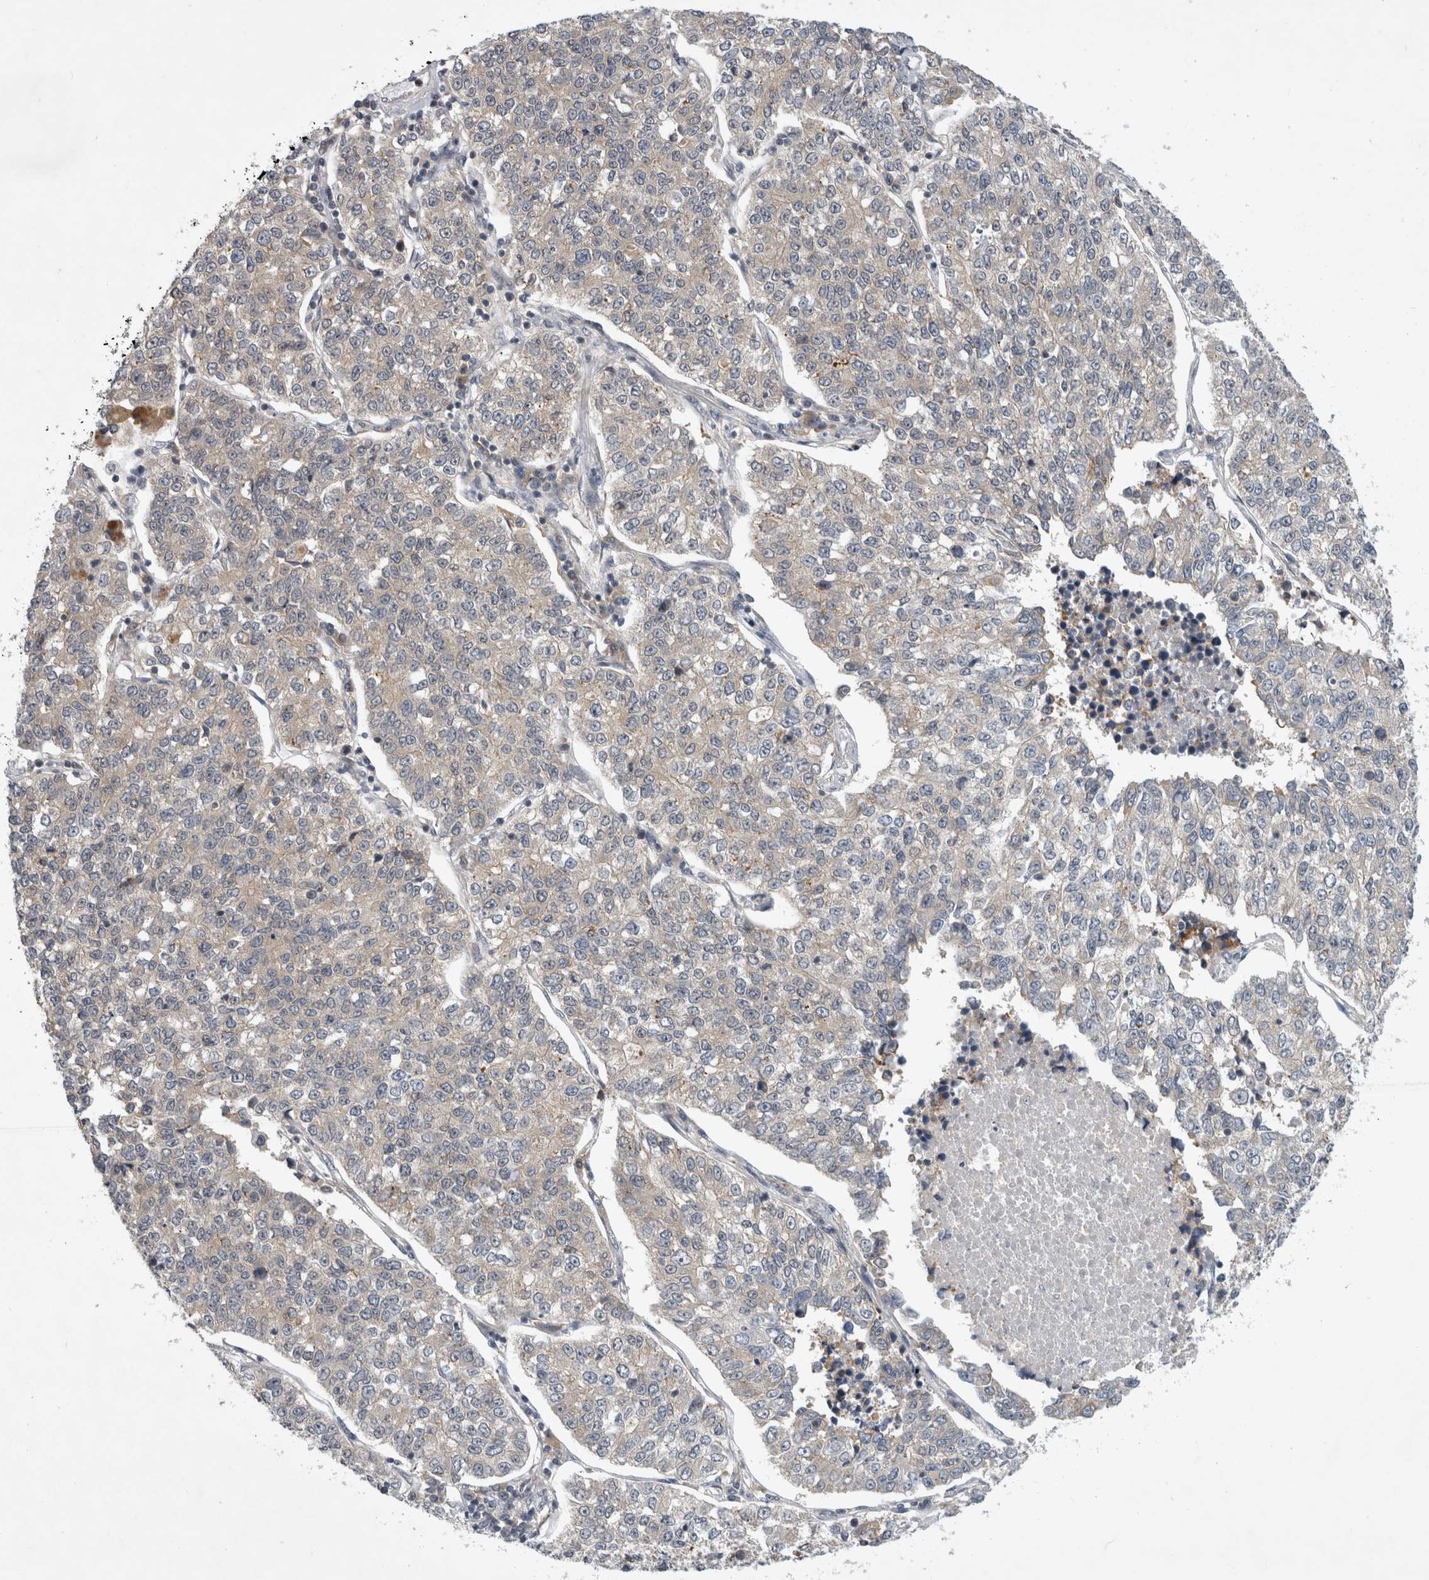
{"staining": {"intensity": "negative", "quantity": "none", "location": "none"}, "tissue": "lung cancer", "cell_type": "Tumor cells", "image_type": "cancer", "snomed": [{"axis": "morphology", "description": "Adenocarcinoma, NOS"}, {"axis": "topography", "description": "Lung"}], "caption": "This is an IHC photomicrograph of adenocarcinoma (lung). There is no expression in tumor cells.", "gene": "AASDHPPT", "patient": {"sex": "male", "age": 49}}